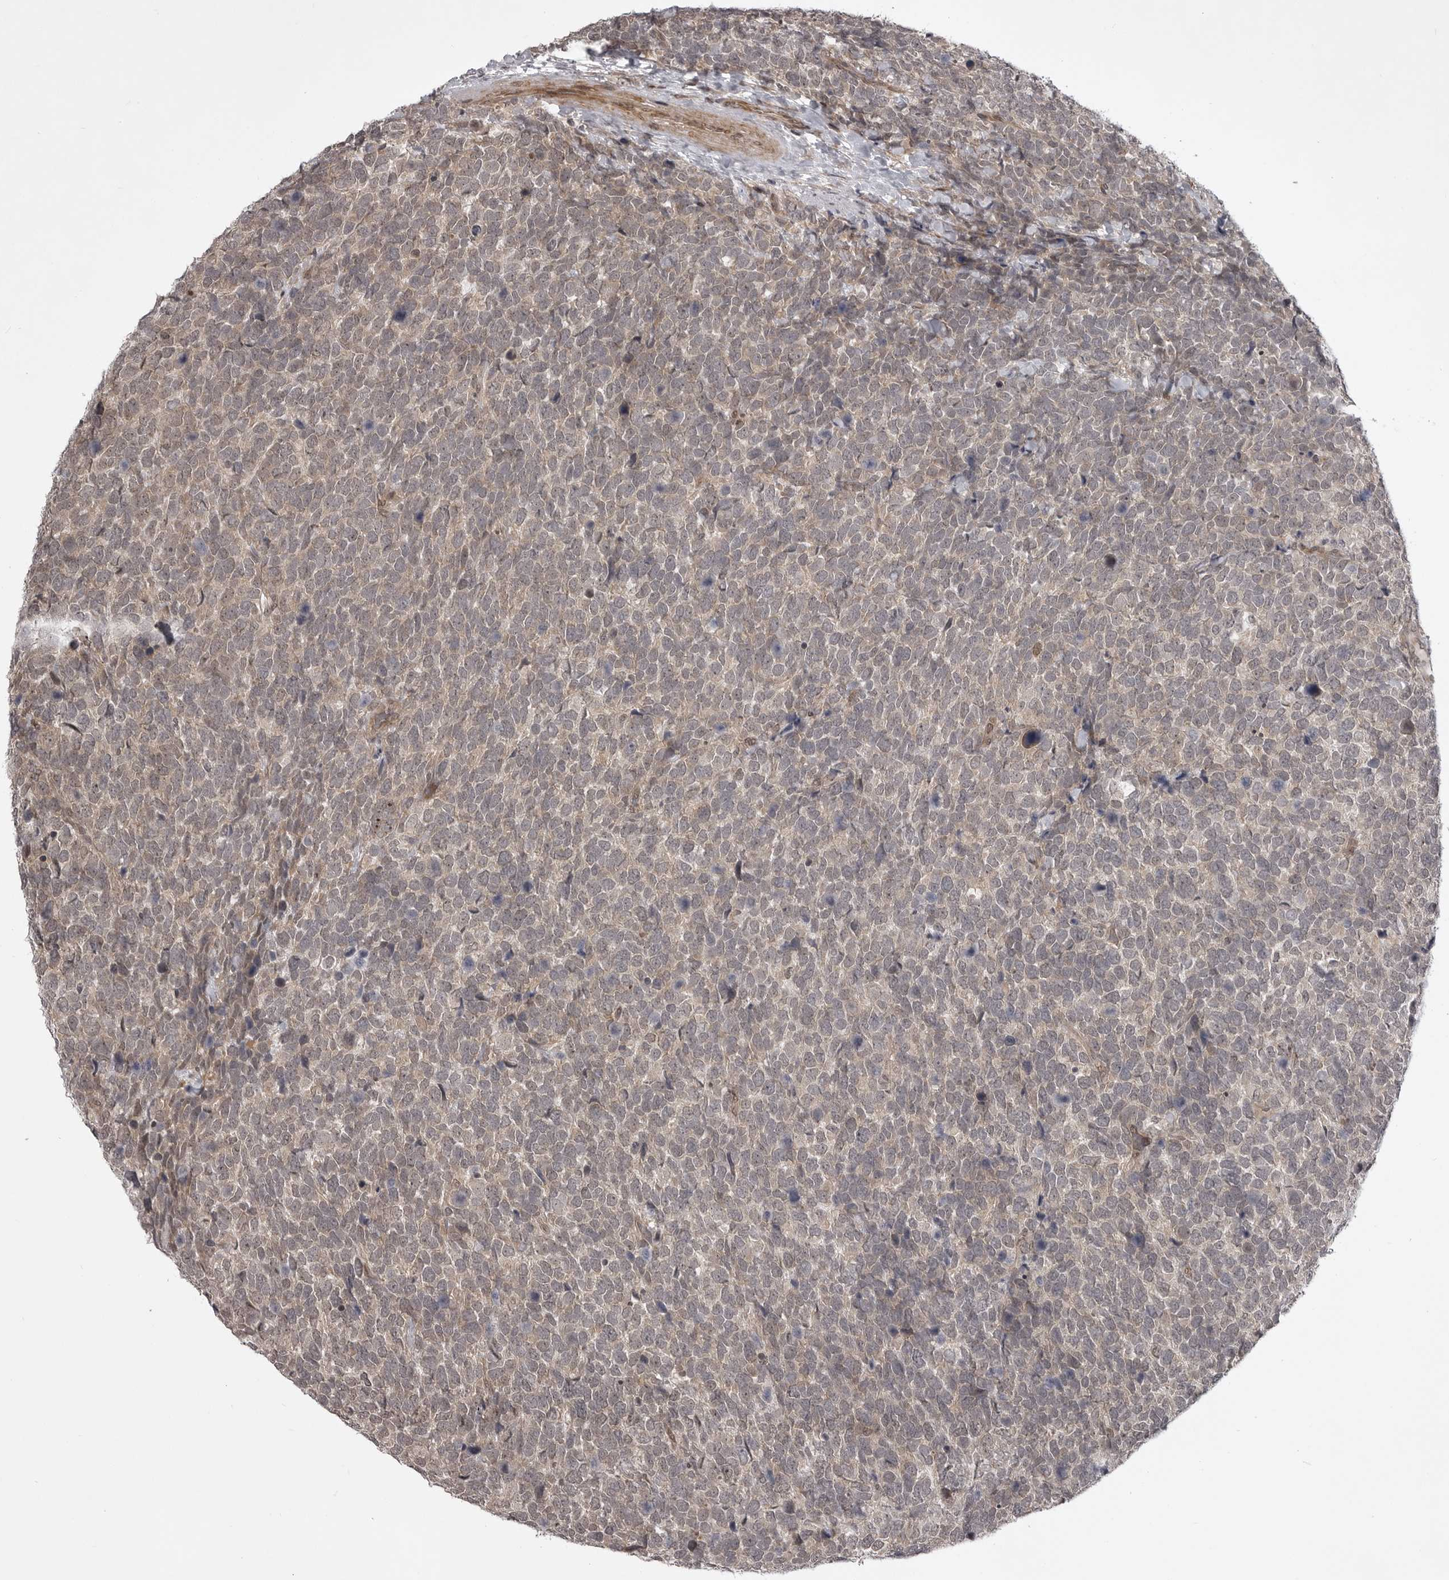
{"staining": {"intensity": "weak", "quantity": "25%-75%", "location": "cytoplasmic/membranous"}, "tissue": "urothelial cancer", "cell_type": "Tumor cells", "image_type": "cancer", "snomed": [{"axis": "morphology", "description": "Urothelial carcinoma, High grade"}, {"axis": "topography", "description": "Urinary bladder"}], "caption": "Weak cytoplasmic/membranous positivity is seen in approximately 25%-75% of tumor cells in urothelial carcinoma (high-grade). Using DAB (brown) and hematoxylin (blue) stains, captured at high magnification using brightfield microscopy.", "gene": "SNX16", "patient": {"sex": "female", "age": 82}}